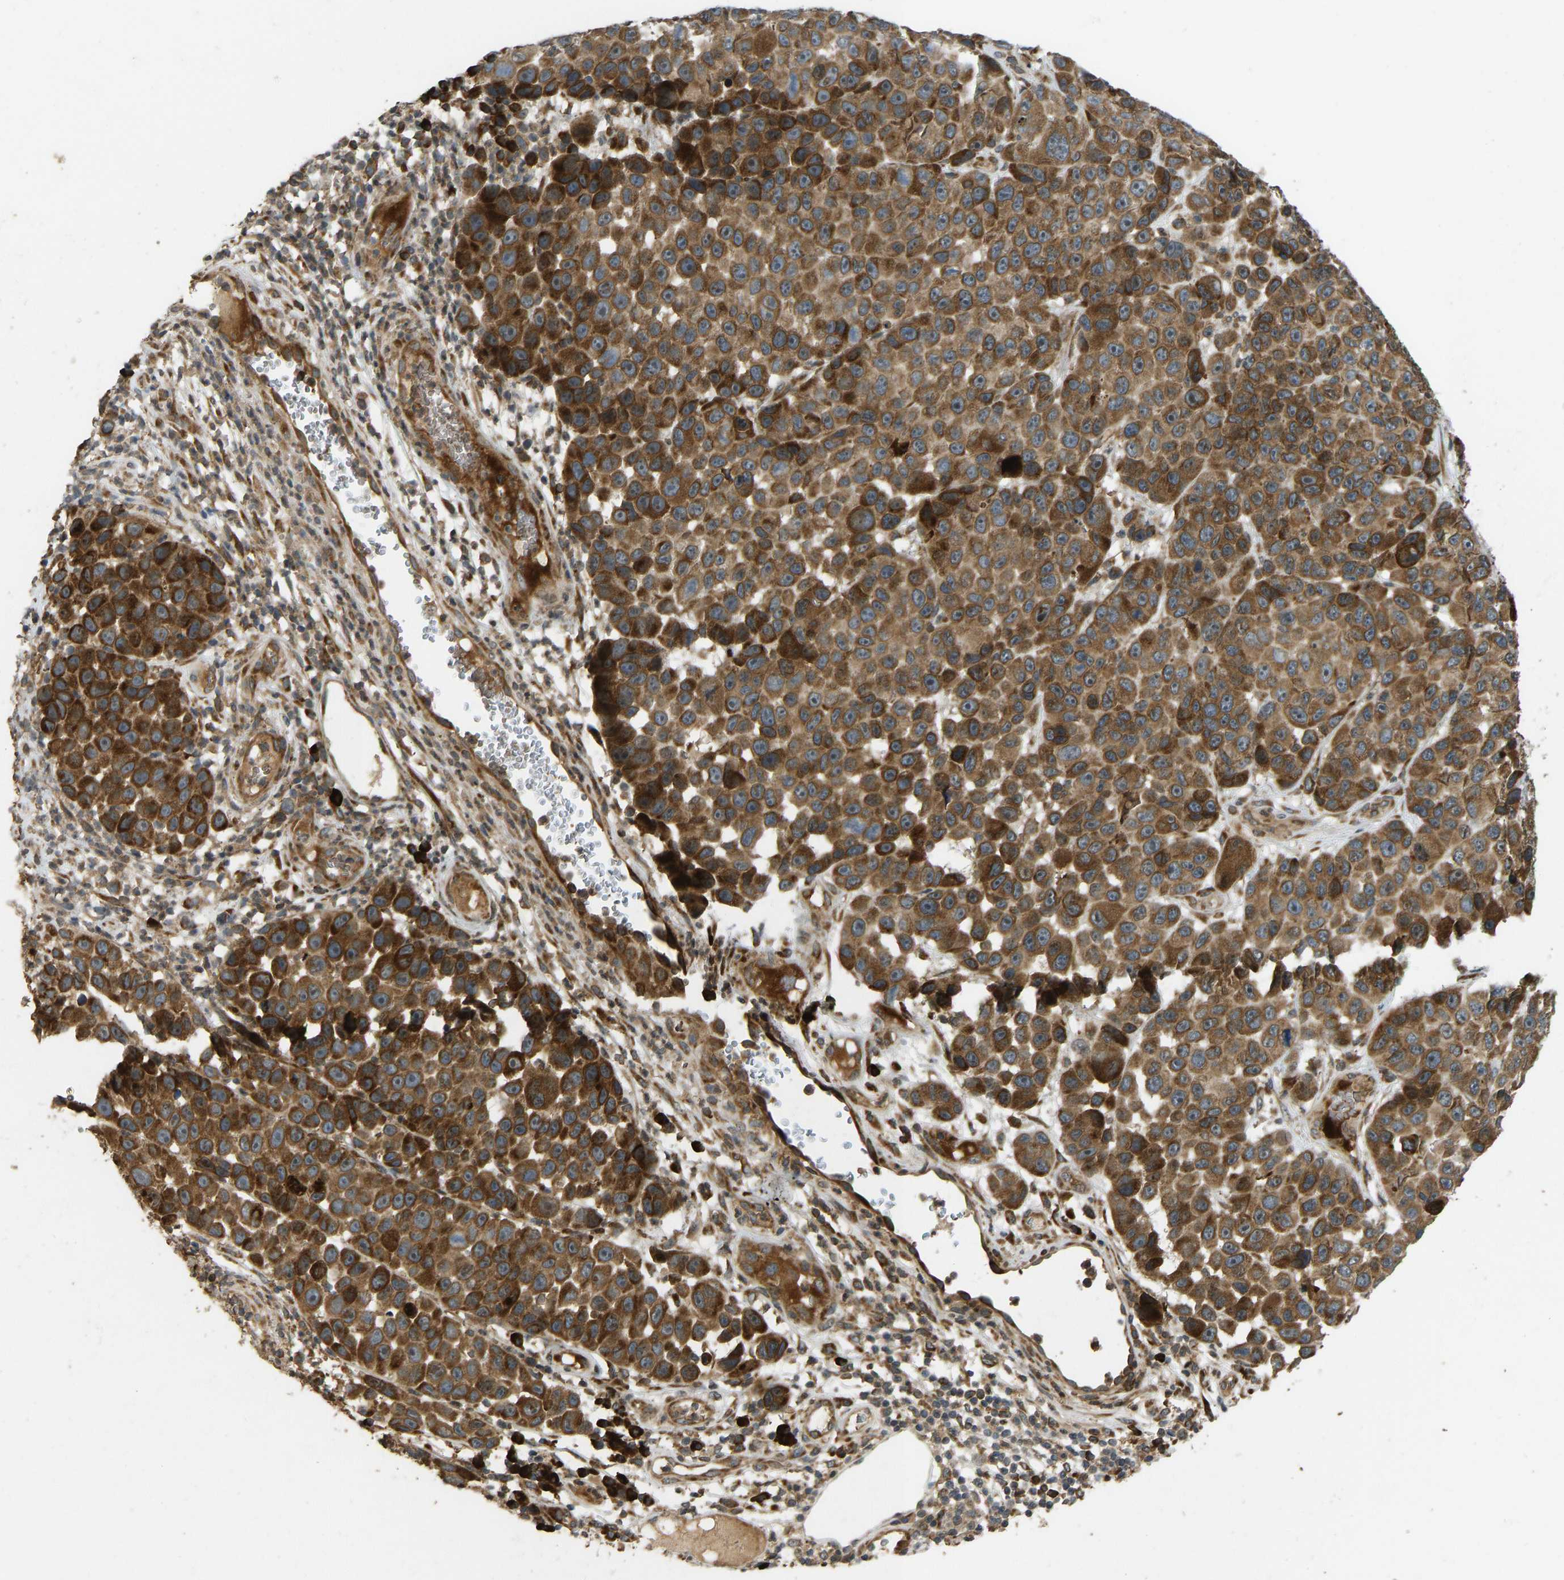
{"staining": {"intensity": "strong", "quantity": ">75%", "location": "cytoplasmic/membranous"}, "tissue": "melanoma", "cell_type": "Tumor cells", "image_type": "cancer", "snomed": [{"axis": "morphology", "description": "Malignant melanoma, NOS"}, {"axis": "topography", "description": "Skin"}], "caption": "Melanoma was stained to show a protein in brown. There is high levels of strong cytoplasmic/membranous expression in about >75% of tumor cells. (DAB (3,3'-diaminobenzidine) IHC, brown staining for protein, blue staining for nuclei).", "gene": "RPN2", "patient": {"sex": "male", "age": 53}}